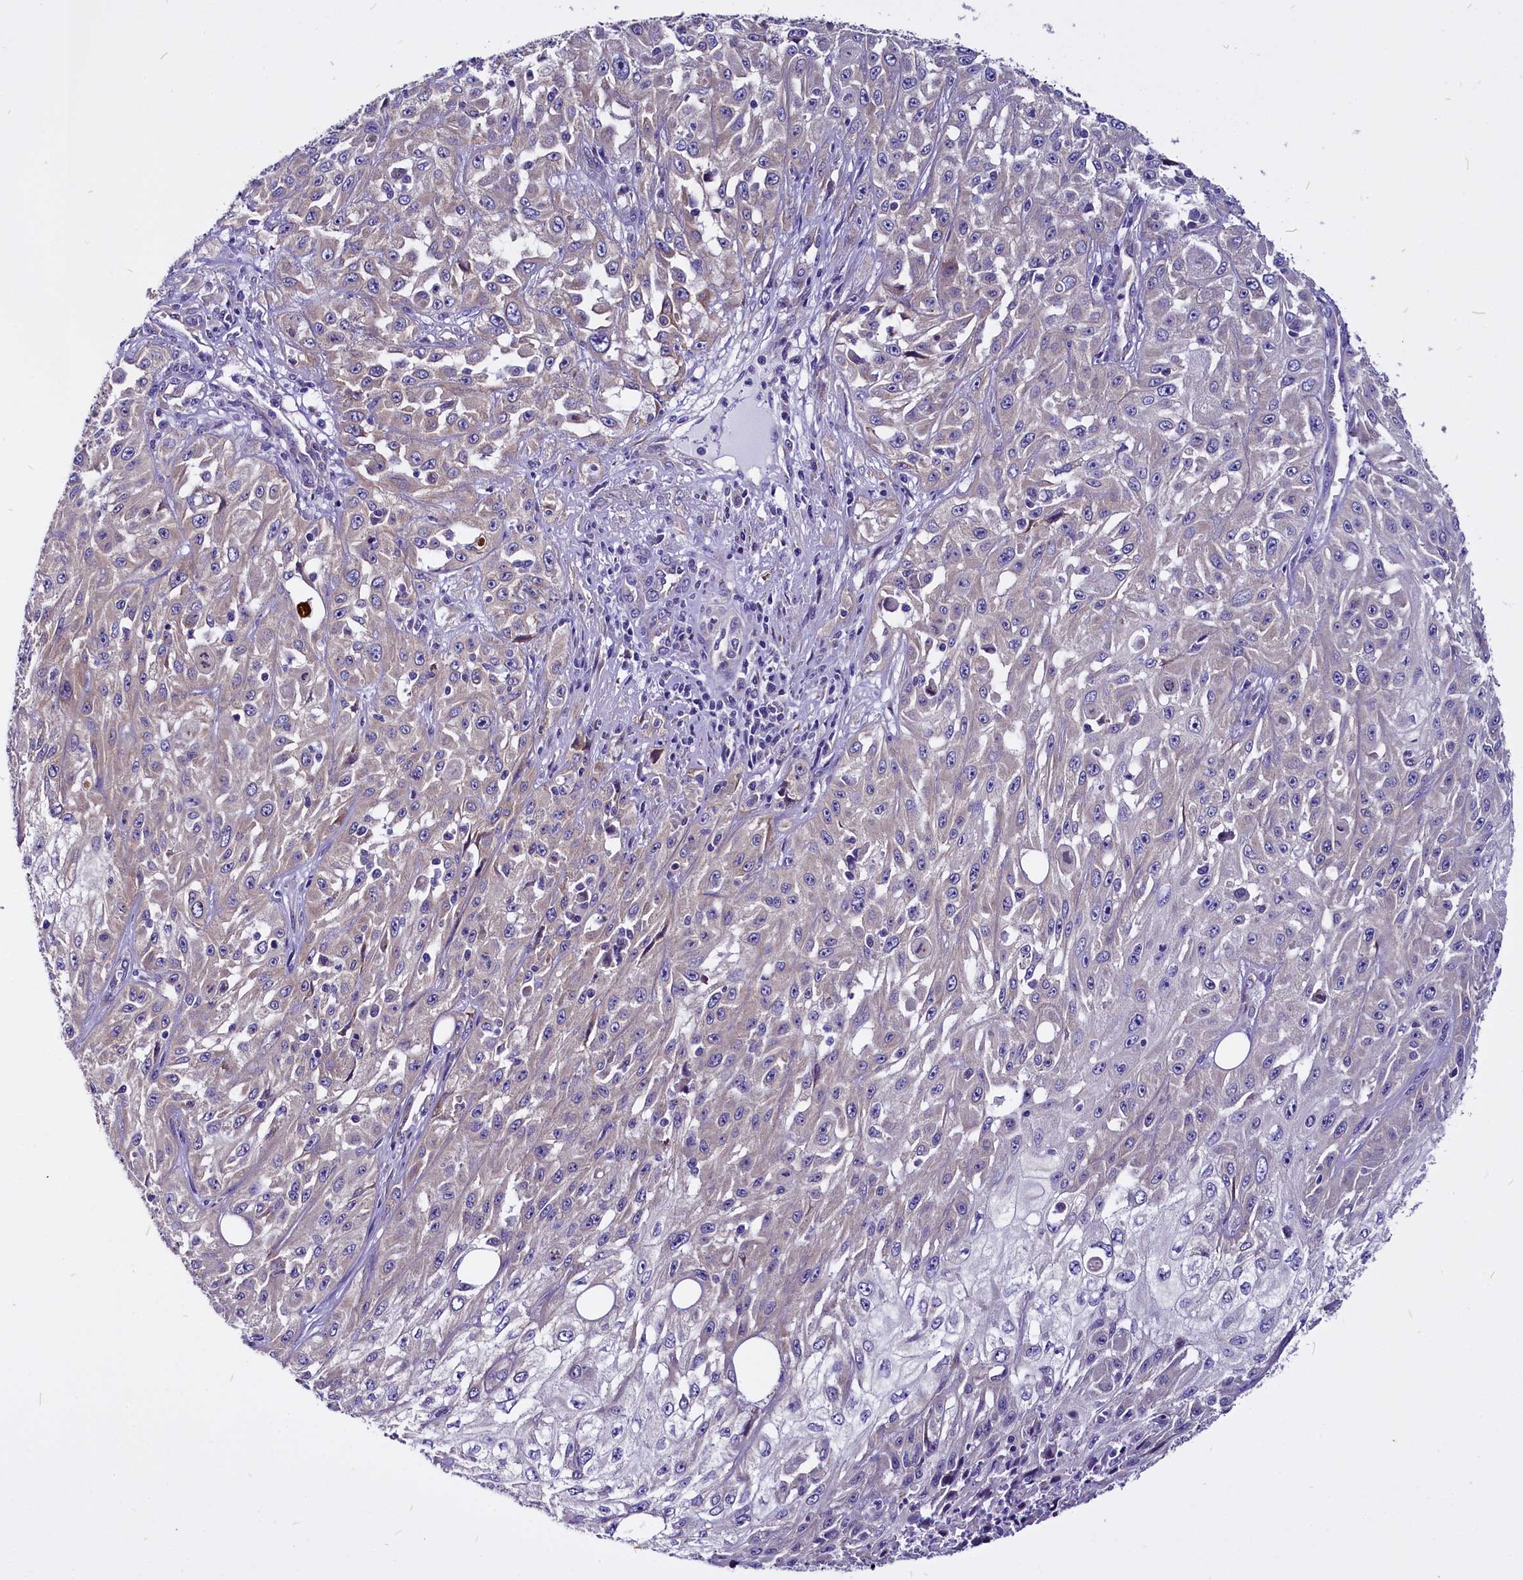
{"staining": {"intensity": "weak", "quantity": "<25%", "location": "cytoplasmic/membranous"}, "tissue": "skin cancer", "cell_type": "Tumor cells", "image_type": "cancer", "snomed": [{"axis": "morphology", "description": "Squamous cell carcinoma, NOS"}, {"axis": "morphology", "description": "Squamous cell carcinoma, metastatic, NOS"}, {"axis": "topography", "description": "Skin"}, {"axis": "topography", "description": "Lymph node"}], "caption": "DAB immunohistochemical staining of human skin cancer exhibits no significant positivity in tumor cells.", "gene": "CEP170", "patient": {"sex": "male", "age": 75}}